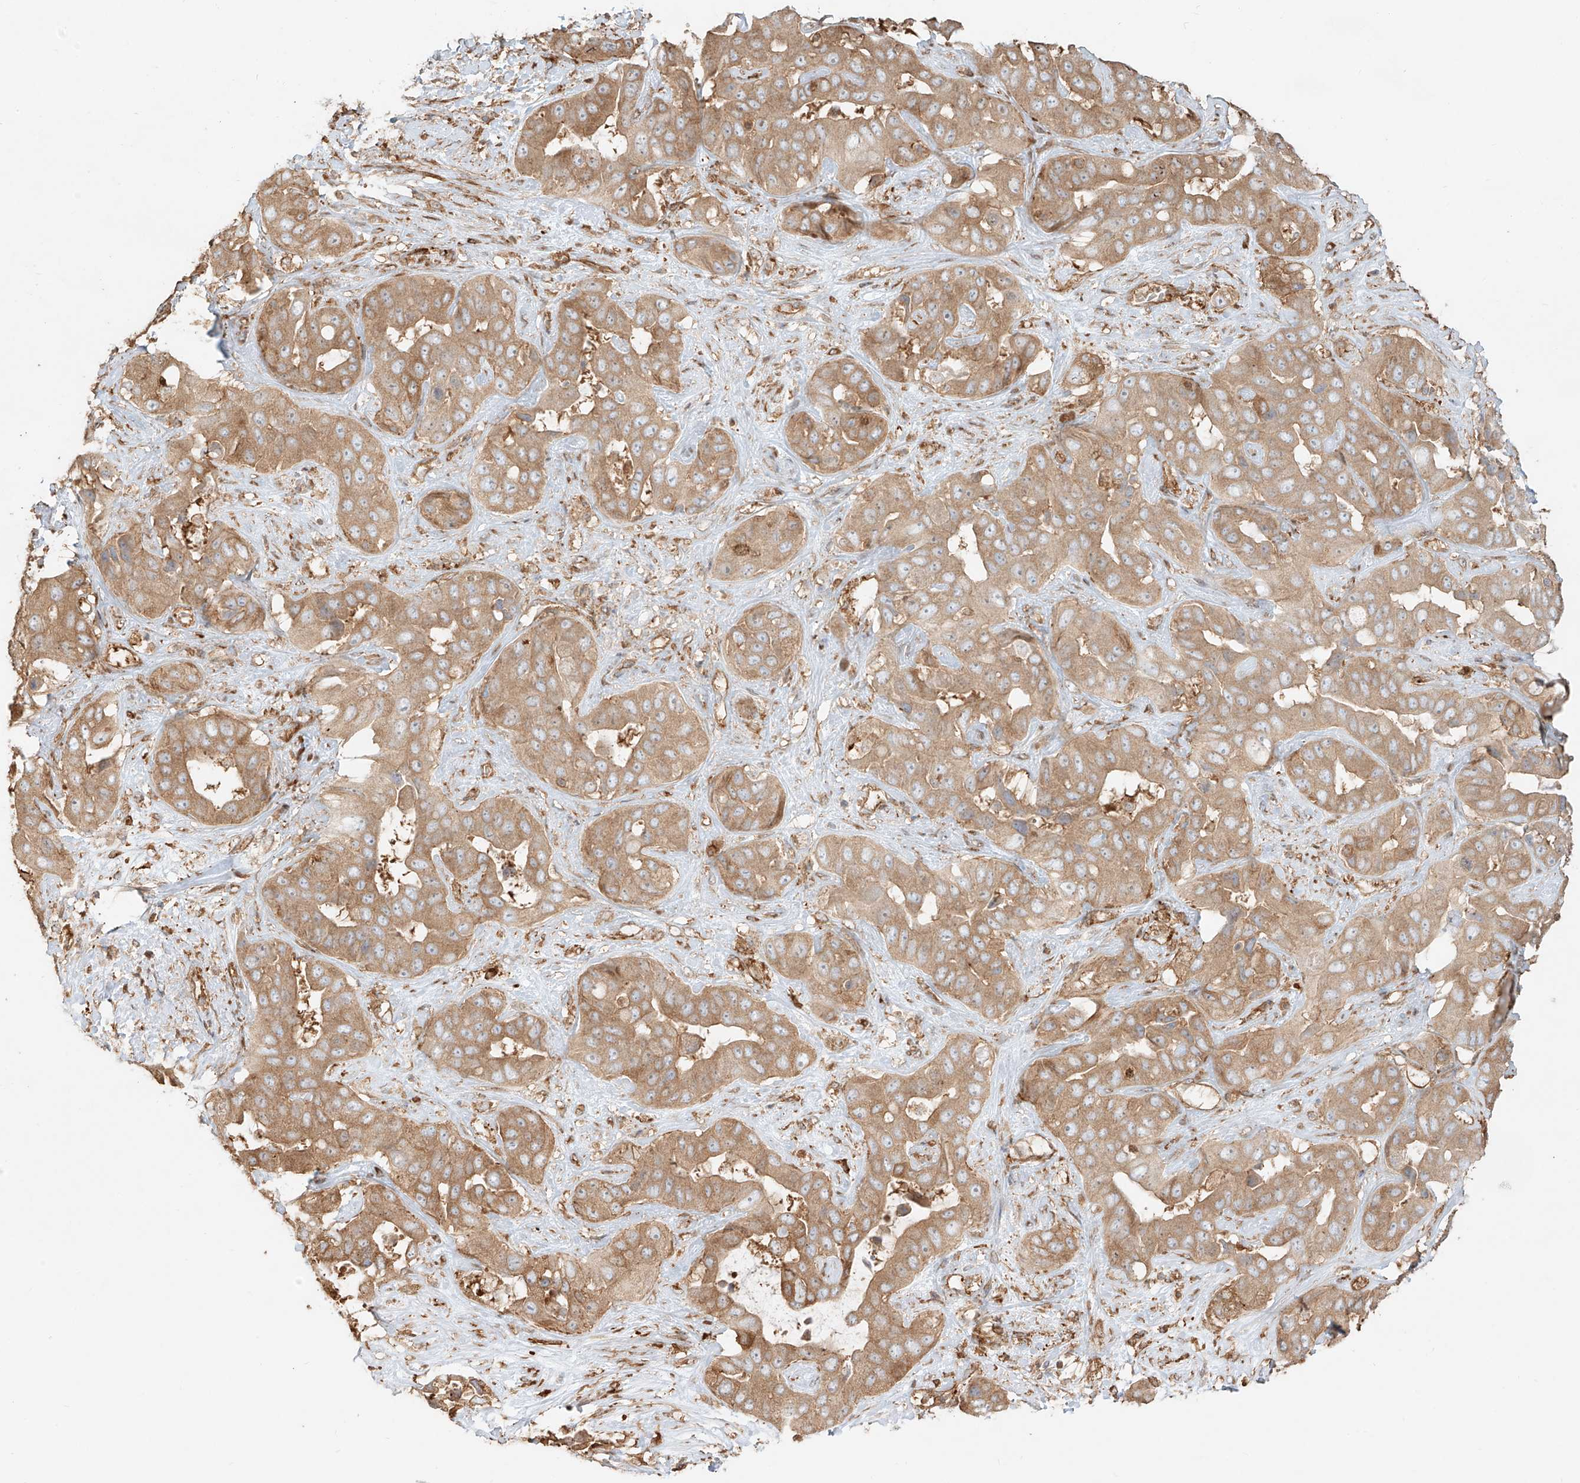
{"staining": {"intensity": "moderate", "quantity": ">75%", "location": "cytoplasmic/membranous"}, "tissue": "liver cancer", "cell_type": "Tumor cells", "image_type": "cancer", "snomed": [{"axis": "morphology", "description": "Cholangiocarcinoma"}, {"axis": "topography", "description": "Liver"}], "caption": "DAB (3,3'-diaminobenzidine) immunohistochemical staining of human liver cancer shows moderate cytoplasmic/membranous protein positivity in approximately >75% of tumor cells. The staining was performed using DAB to visualize the protein expression in brown, while the nuclei were stained in blue with hematoxylin (Magnification: 20x).", "gene": "SNX9", "patient": {"sex": "female", "age": 52}}